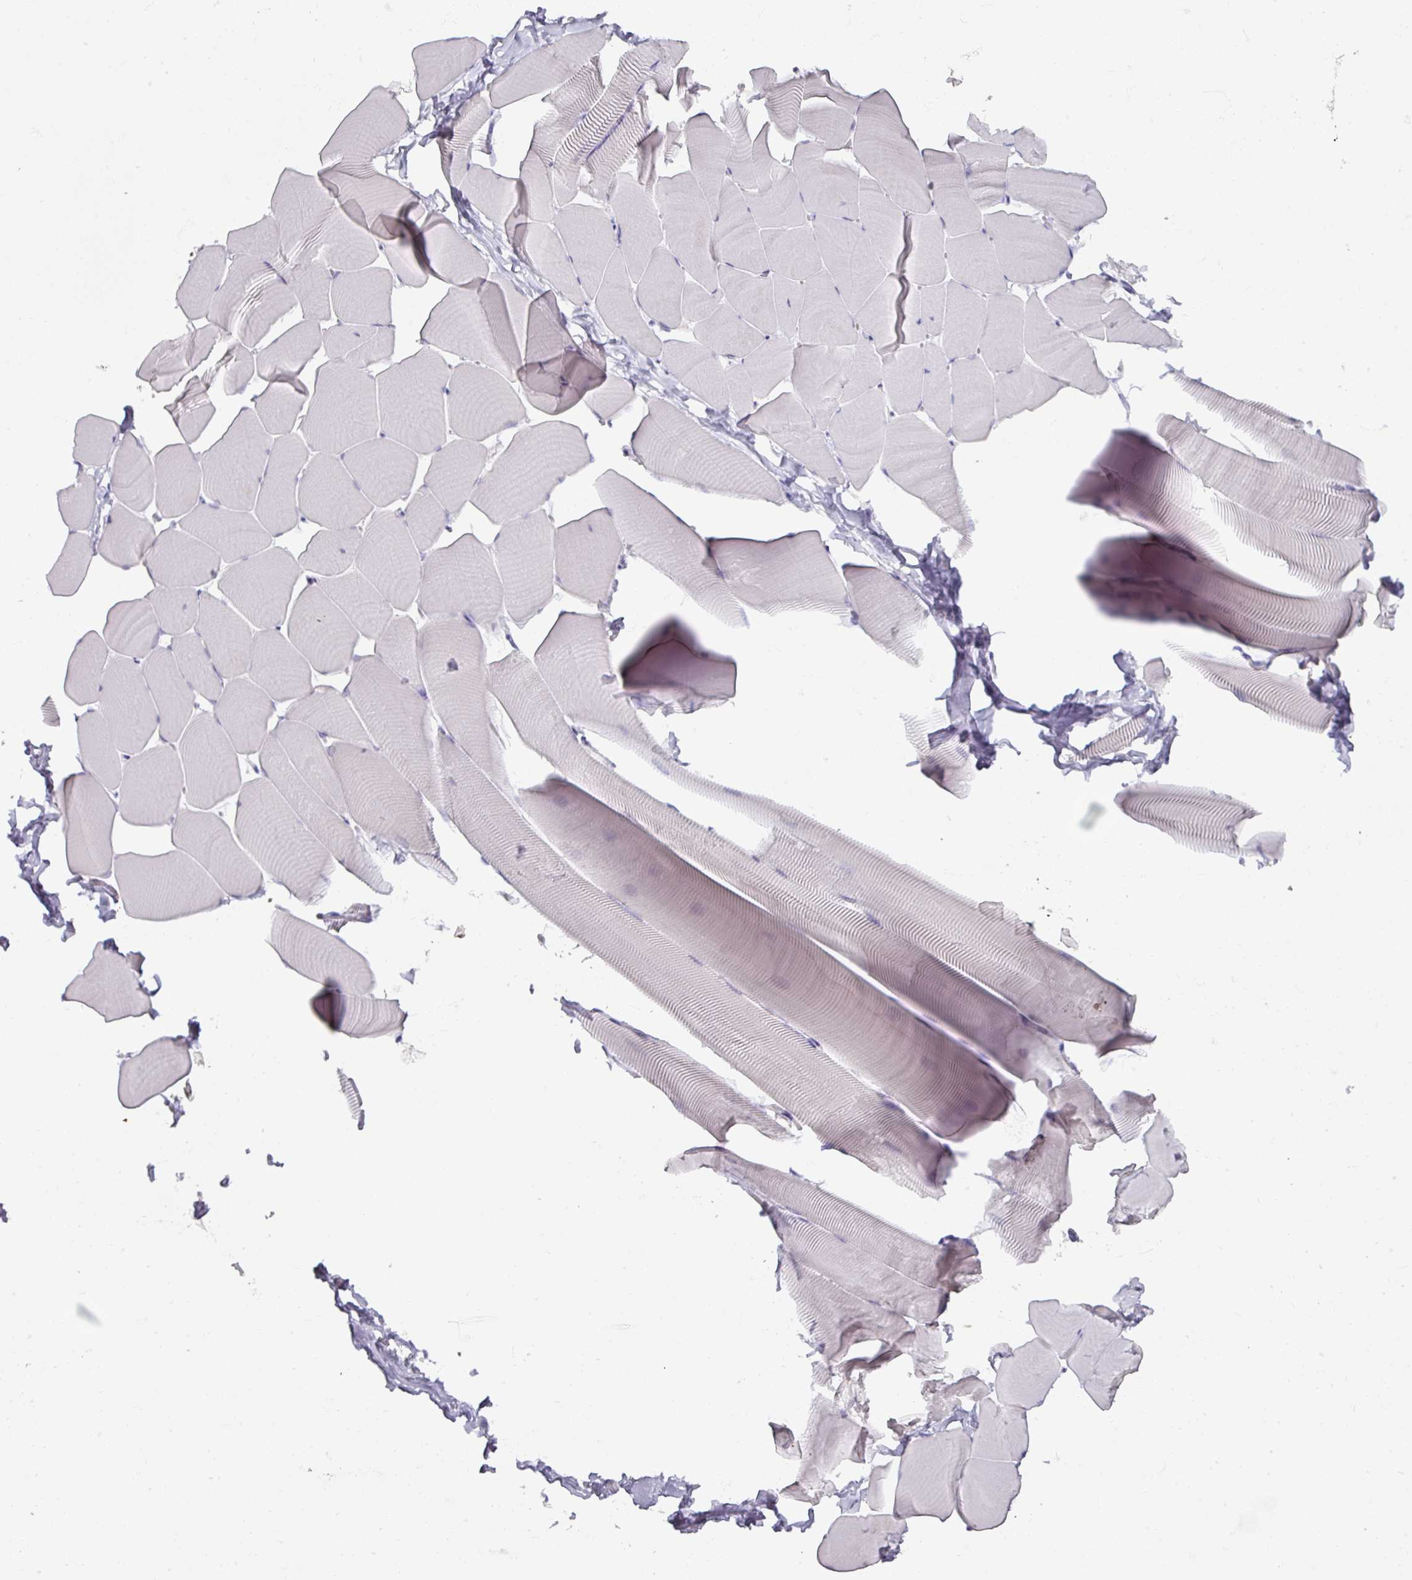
{"staining": {"intensity": "negative", "quantity": "none", "location": "none"}, "tissue": "skeletal muscle", "cell_type": "Myocytes", "image_type": "normal", "snomed": [{"axis": "morphology", "description": "Normal tissue, NOS"}, {"axis": "topography", "description": "Skeletal muscle"}], "caption": "DAB immunohistochemical staining of normal skeletal muscle displays no significant positivity in myocytes. (Brightfield microscopy of DAB immunohistochemistry at high magnification).", "gene": "ATAD2", "patient": {"sex": "male", "age": 25}}